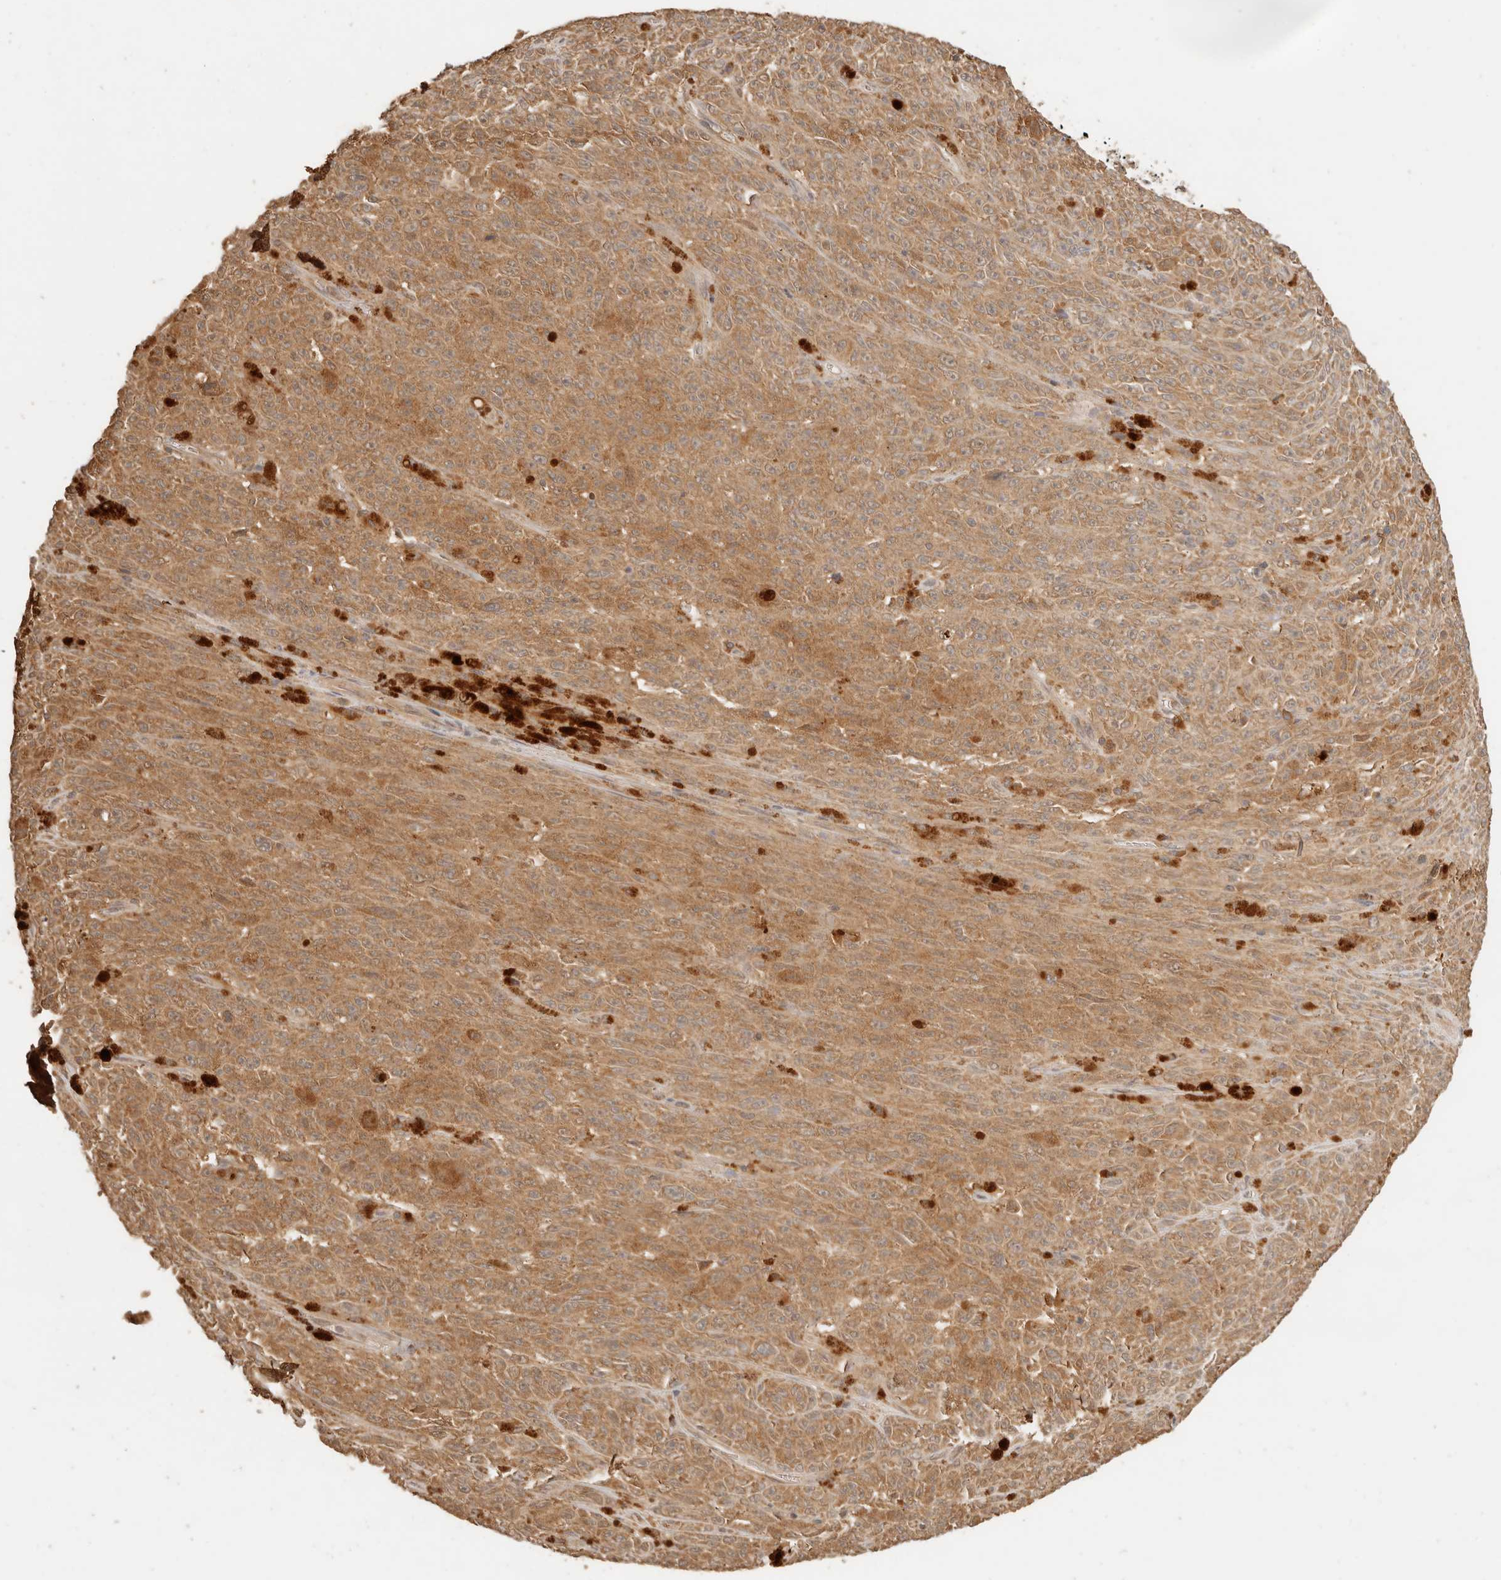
{"staining": {"intensity": "moderate", "quantity": ">75%", "location": "cytoplasmic/membranous"}, "tissue": "melanoma", "cell_type": "Tumor cells", "image_type": "cancer", "snomed": [{"axis": "morphology", "description": "Malignant melanoma, NOS"}, {"axis": "topography", "description": "Skin"}], "caption": "Protein expression analysis of human malignant melanoma reveals moderate cytoplasmic/membranous staining in about >75% of tumor cells. The protein of interest is stained brown, and the nuclei are stained in blue (DAB IHC with brightfield microscopy, high magnification).", "gene": "INTS11", "patient": {"sex": "female", "age": 82}}